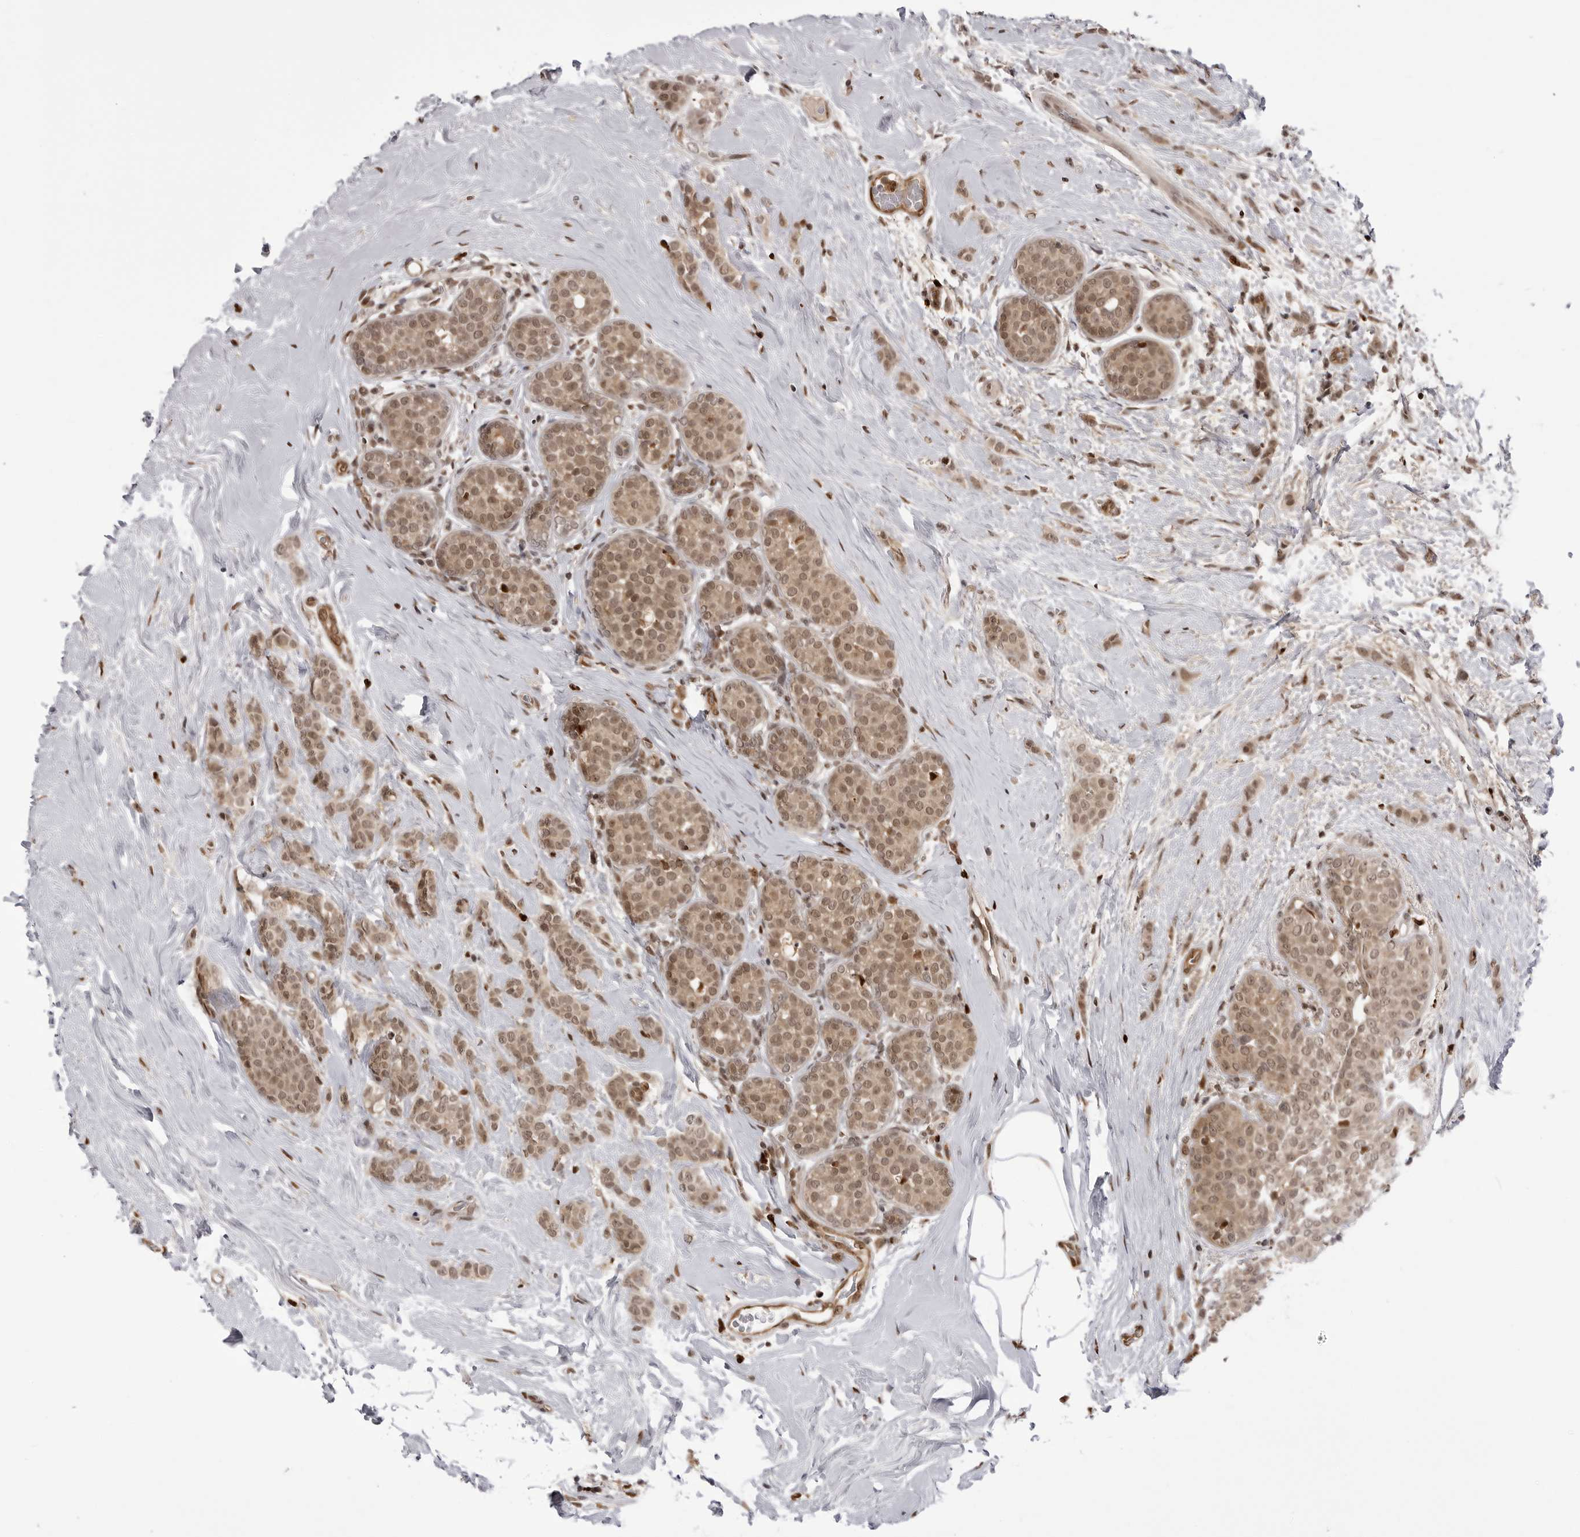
{"staining": {"intensity": "moderate", "quantity": ">75%", "location": "cytoplasmic/membranous,nuclear"}, "tissue": "breast cancer", "cell_type": "Tumor cells", "image_type": "cancer", "snomed": [{"axis": "morphology", "description": "Lobular carcinoma, in situ"}, {"axis": "morphology", "description": "Lobular carcinoma"}, {"axis": "topography", "description": "Breast"}], "caption": "Breast lobular carcinoma in situ stained for a protein (brown) demonstrates moderate cytoplasmic/membranous and nuclear positive expression in about >75% of tumor cells.", "gene": "PTK2B", "patient": {"sex": "female", "age": 41}}